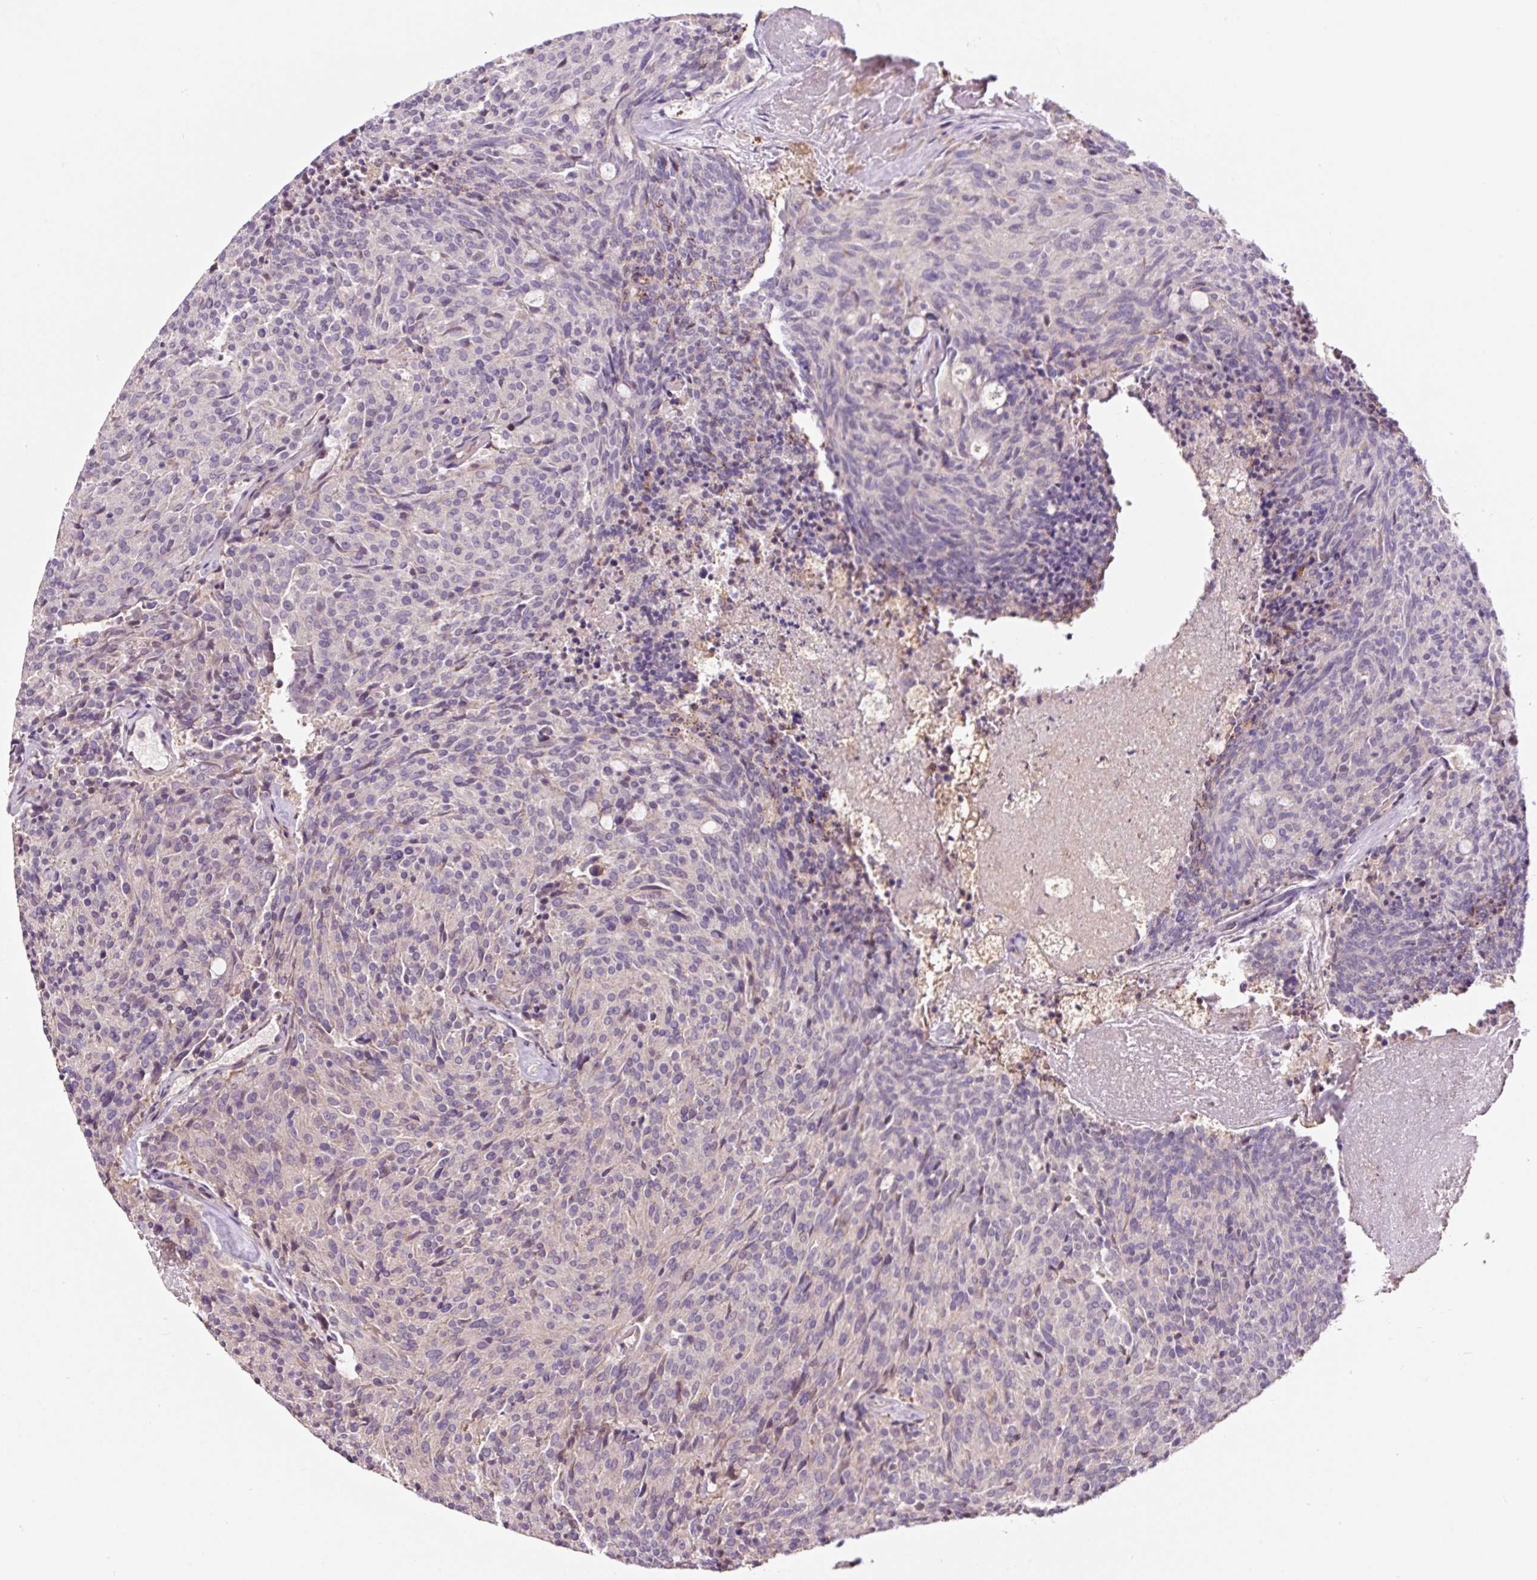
{"staining": {"intensity": "negative", "quantity": "none", "location": "none"}, "tissue": "carcinoid", "cell_type": "Tumor cells", "image_type": "cancer", "snomed": [{"axis": "morphology", "description": "Carcinoid, malignant, NOS"}, {"axis": "topography", "description": "Pancreas"}], "caption": "This photomicrograph is of carcinoid stained with immunohistochemistry (IHC) to label a protein in brown with the nuclei are counter-stained blue. There is no expression in tumor cells.", "gene": "LRRC24", "patient": {"sex": "female", "age": 54}}